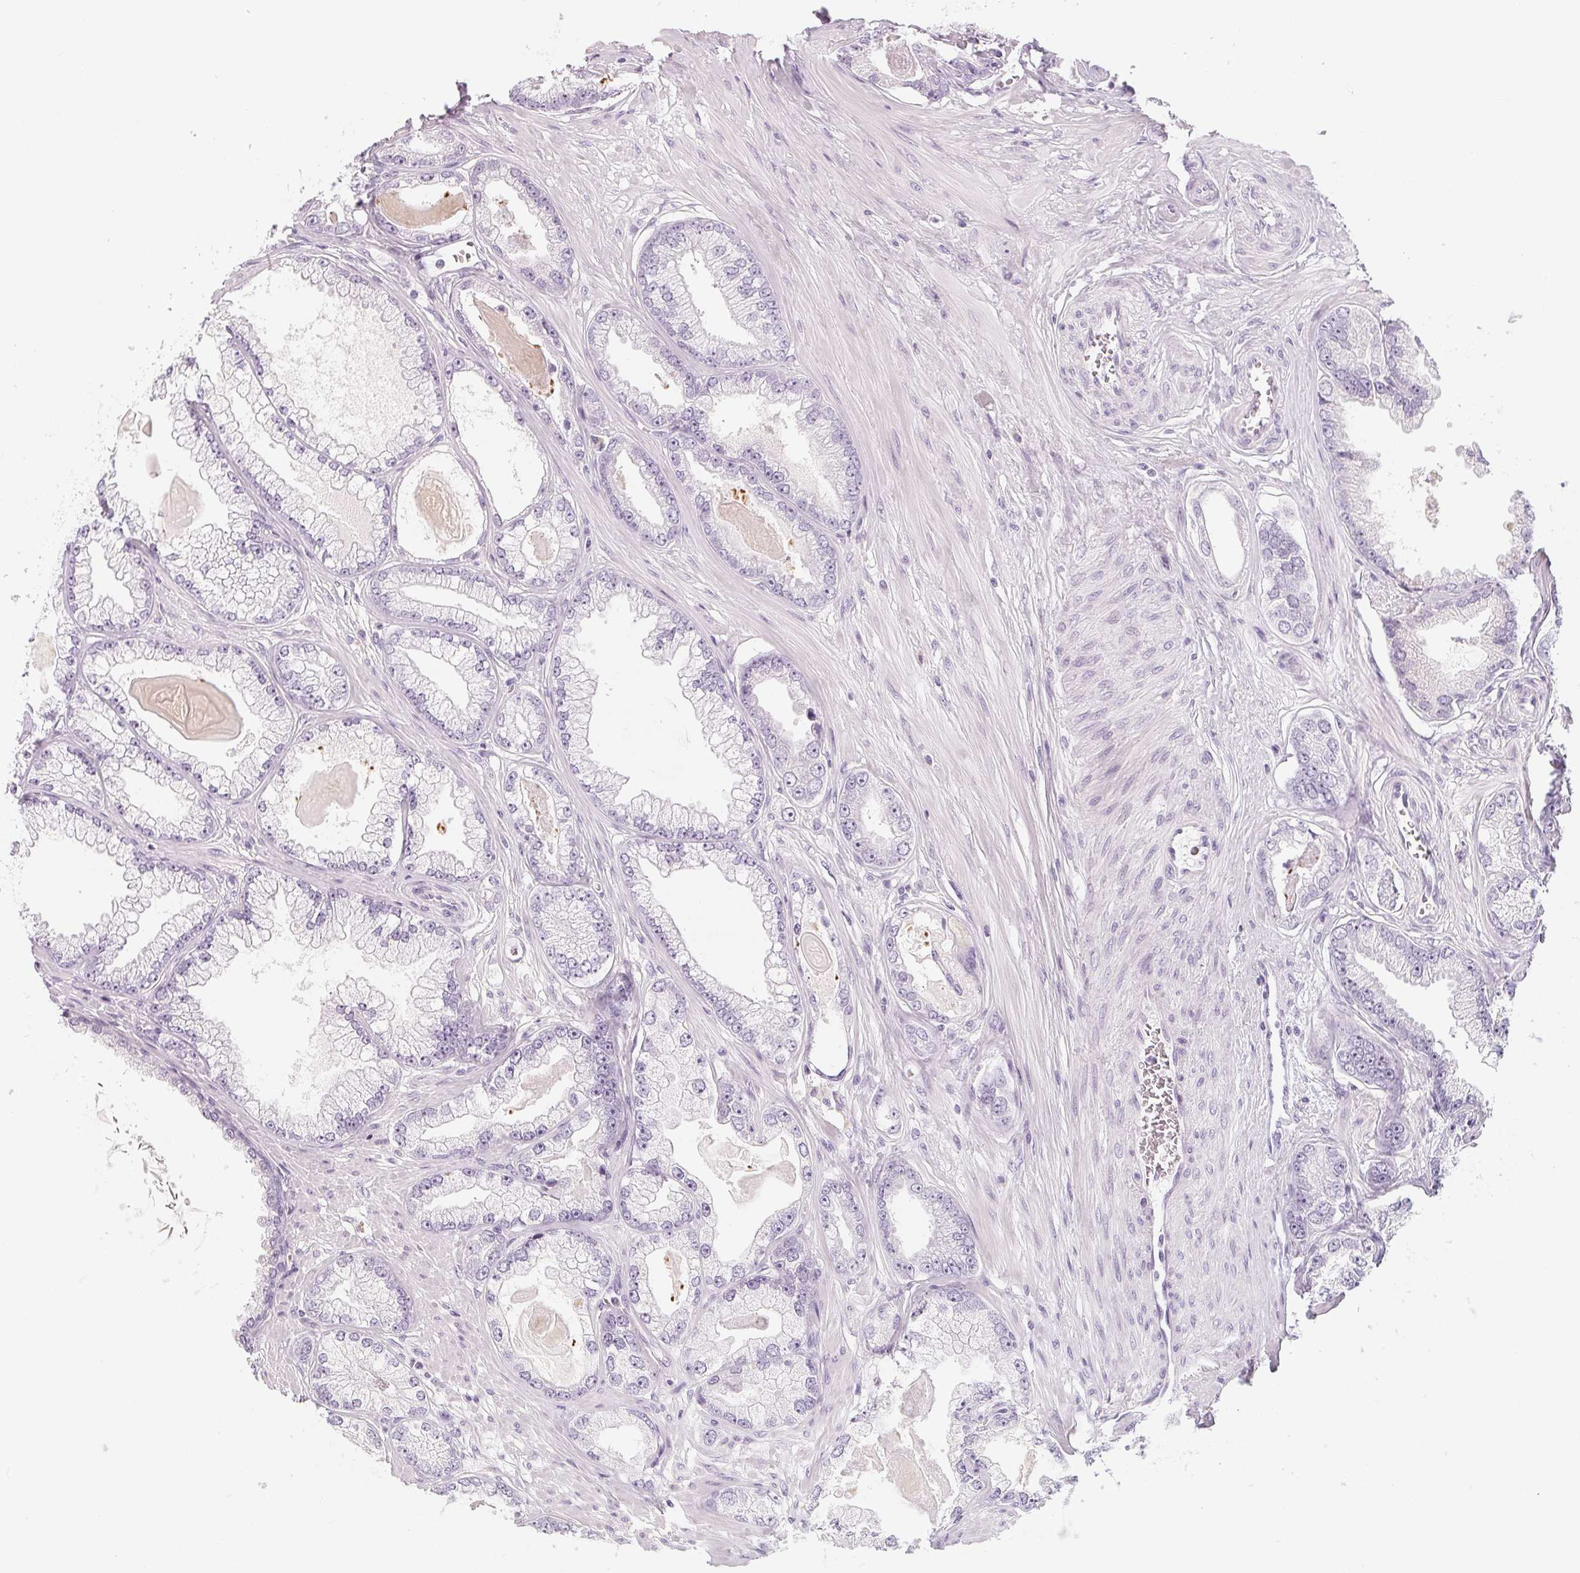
{"staining": {"intensity": "negative", "quantity": "none", "location": "none"}, "tissue": "prostate cancer", "cell_type": "Tumor cells", "image_type": "cancer", "snomed": [{"axis": "morphology", "description": "Adenocarcinoma, Low grade"}, {"axis": "topography", "description": "Prostate"}], "caption": "There is no significant expression in tumor cells of prostate adenocarcinoma (low-grade).", "gene": "SH3GL2", "patient": {"sex": "male", "age": 64}}